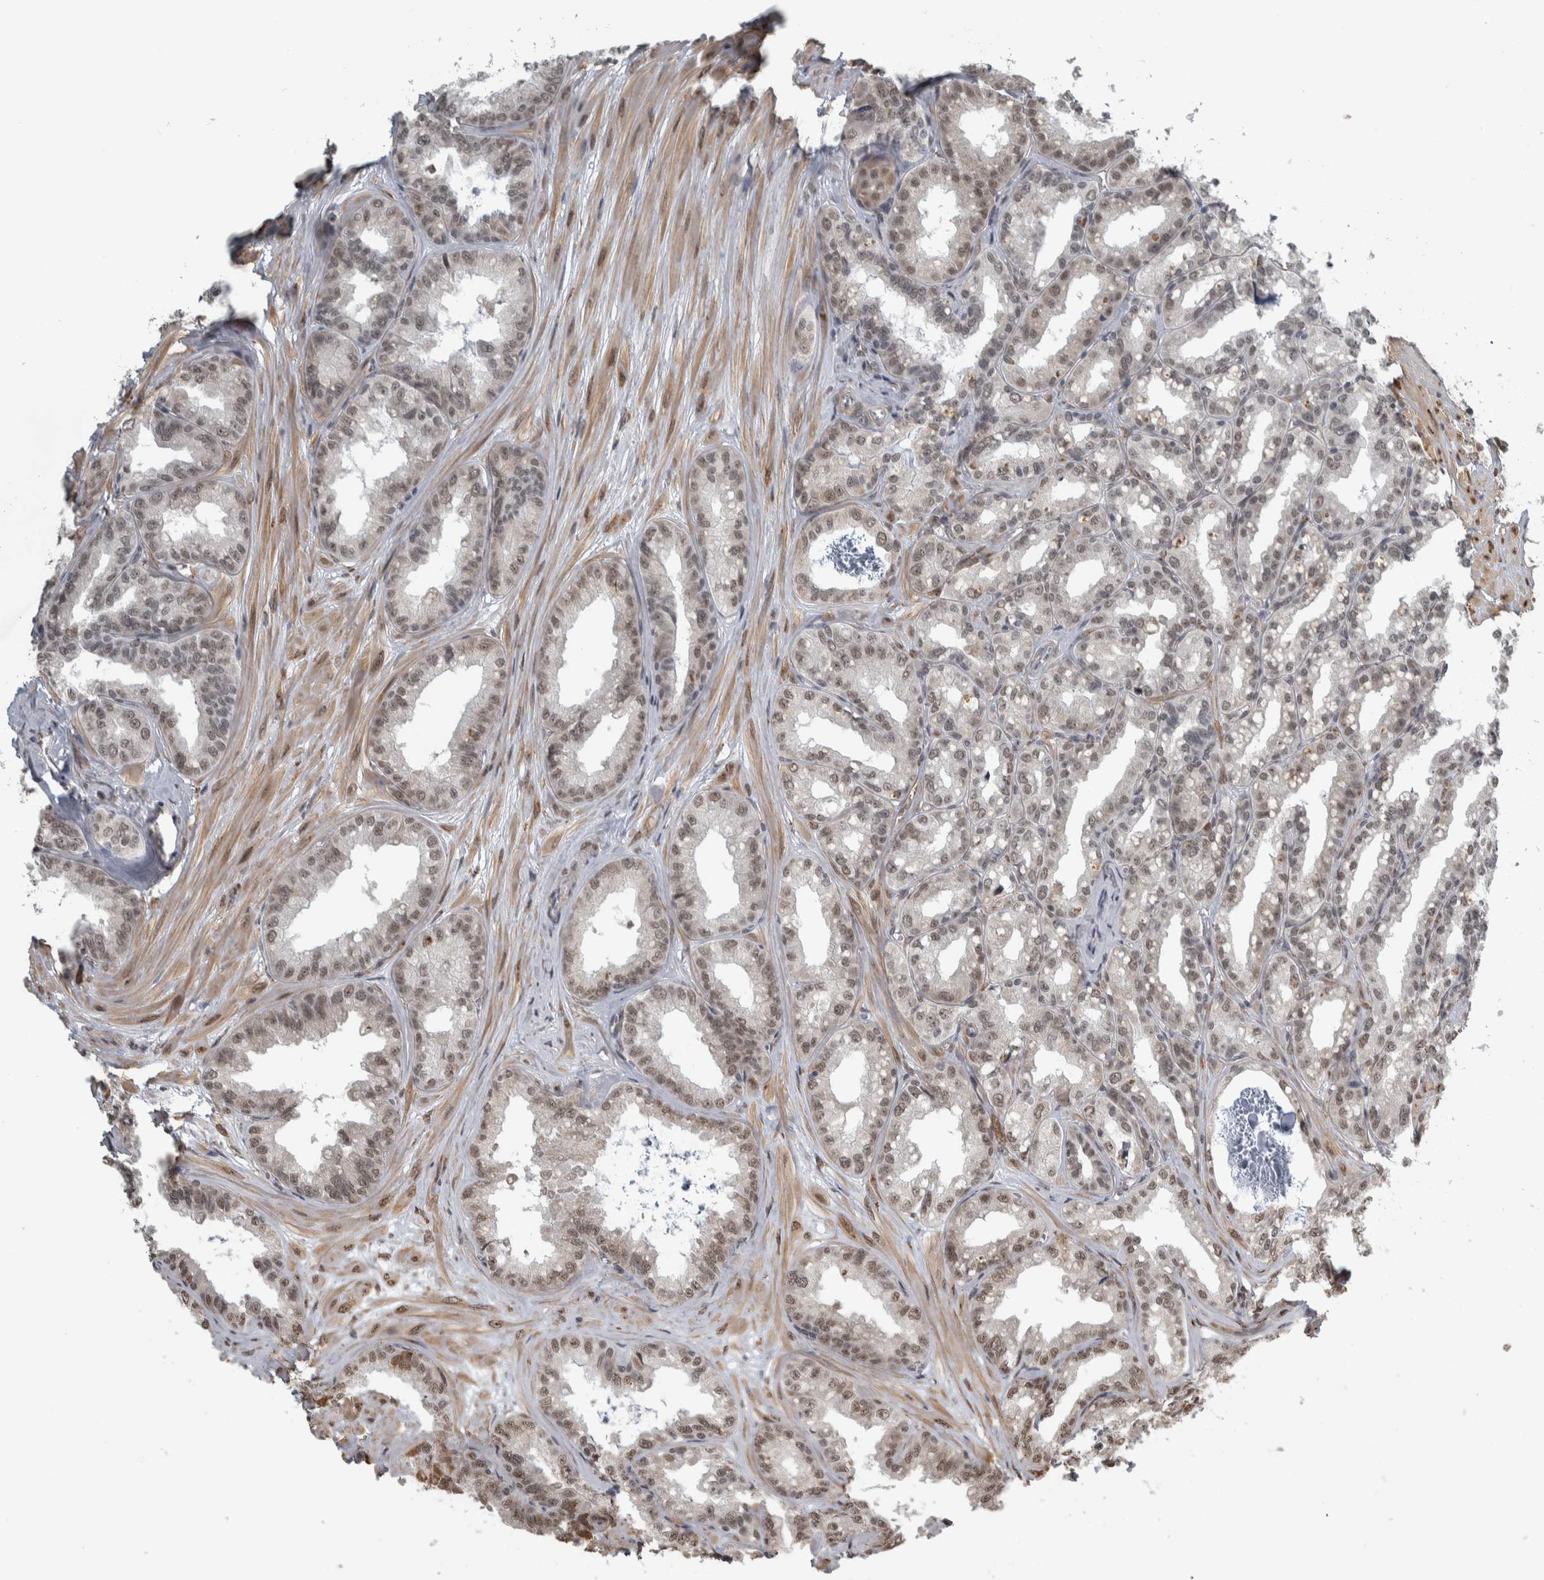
{"staining": {"intensity": "moderate", "quantity": ">75%", "location": "cytoplasmic/membranous,nuclear"}, "tissue": "seminal vesicle", "cell_type": "Glandular cells", "image_type": "normal", "snomed": [{"axis": "morphology", "description": "Normal tissue, NOS"}, {"axis": "topography", "description": "Prostate"}, {"axis": "topography", "description": "Seminal veicle"}], "caption": "Immunohistochemistry of unremarkable human seminal vesicle shows medium levels of moderate cytoplasmic/membranous,nuclear positivity in approximately >75% of glandular cells.", "gene": "DDX42", "patient": {"sex": "male", "age": 51}}